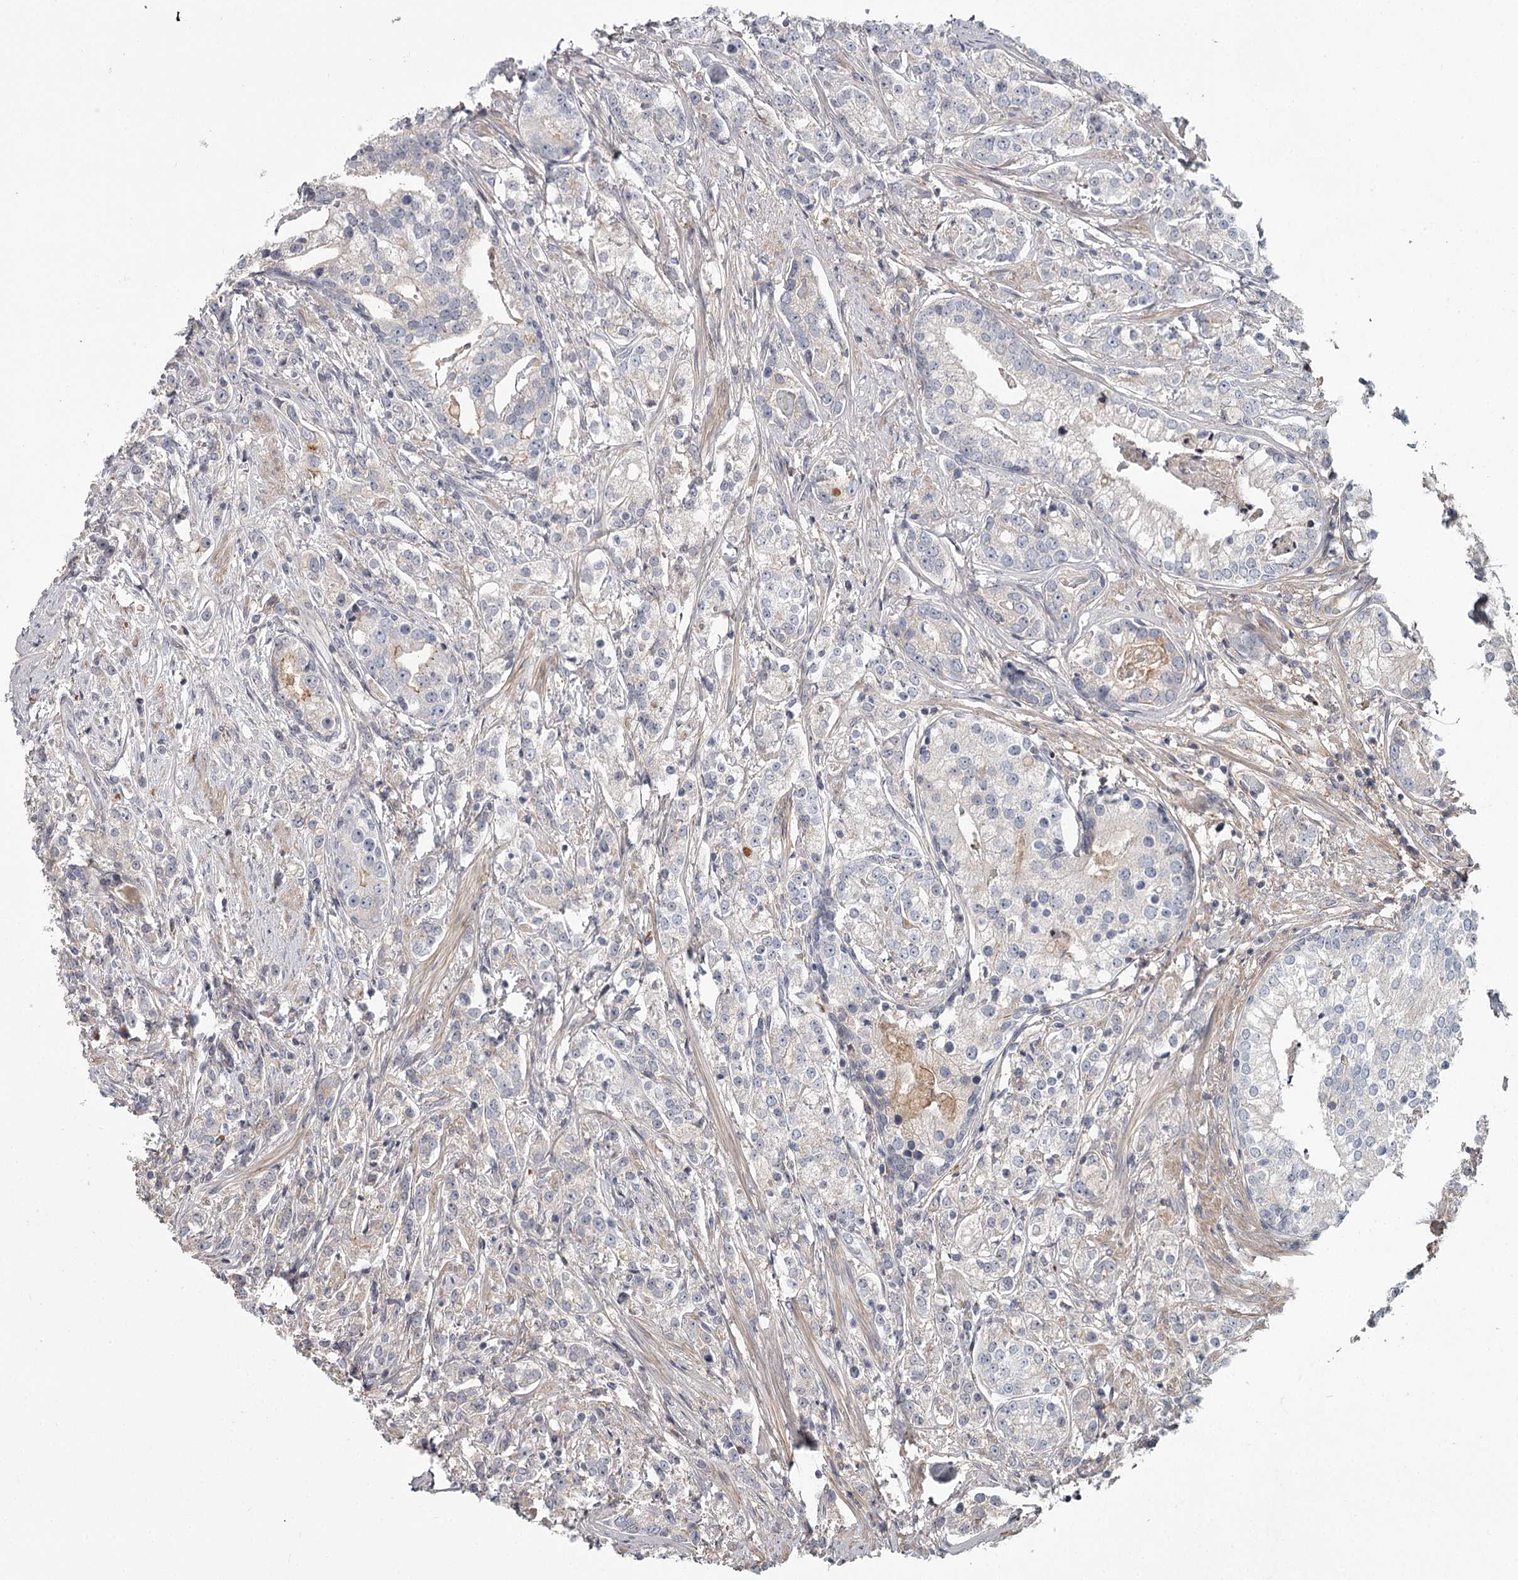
{"staining": {"intensity": "negative", "quantity": "none", "location": "none"}, "tissue": "prostate cancer", "cell_type": "Tumor cells", "image_type": "cancer", "snomed": [{"axis": "morphology", "description": "Adenocarcinoma, High grade"}, {"axis": "topography", "description": "Prostate"}], "caption": "An immunohistochemistry (IHC) micrograph of prostate cancer (high-grade adenocarcinoma) is shown. There is no staining in tumor cells of prostate cancer (high-grade adenocarcinoma).", "gene": "DHRS9", "patient": {"sex": "male", "age": 69}}